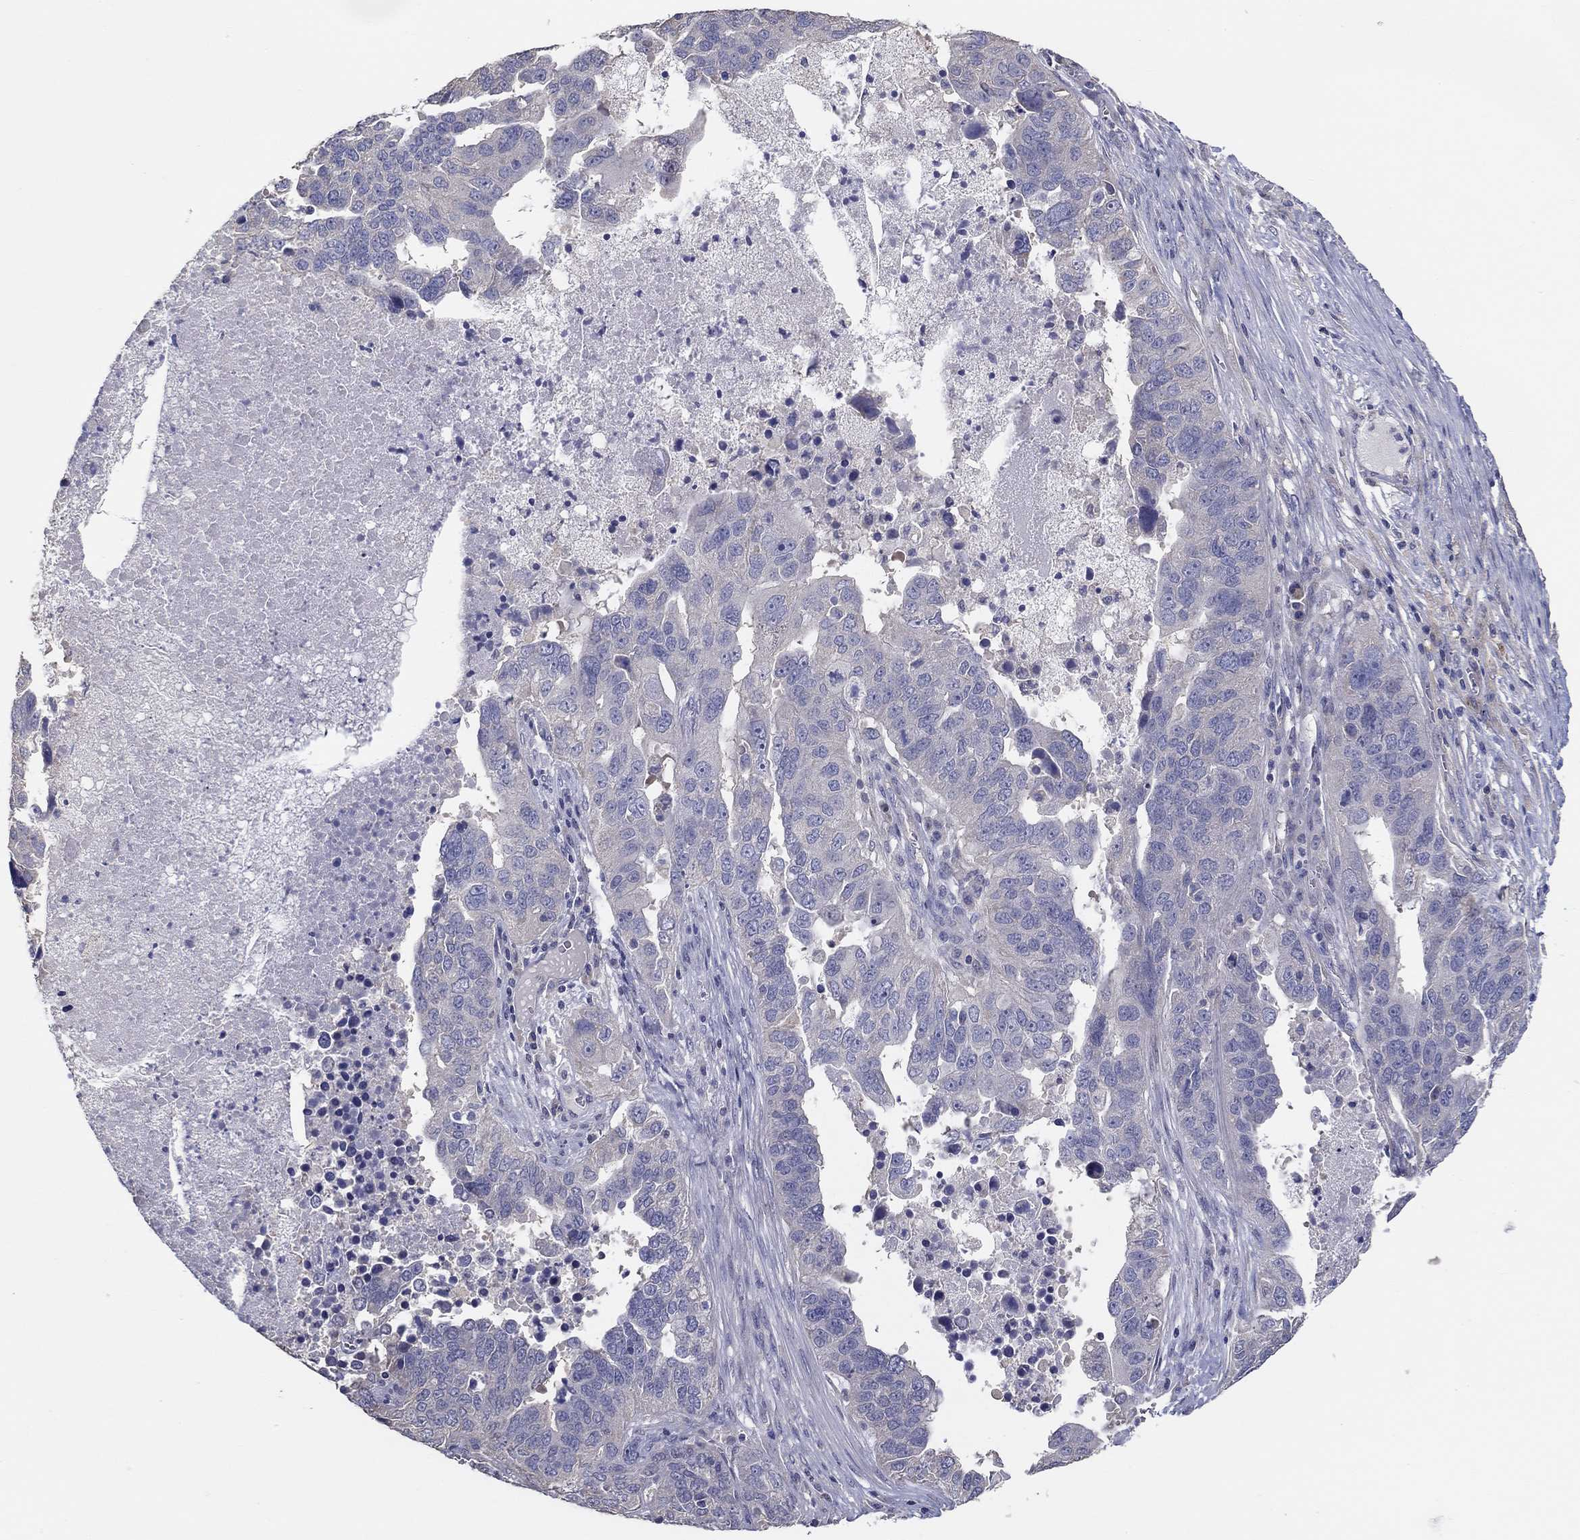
{"staining": {"intensity": "negative", "quantity": "none", "location": "none"}, "tissue": "ovarian cancer", "cell_type": "Tumor cells", "image_type": "cancer", "snomed": [{"axis": "morphology", "description": "Carcinoma, endometroid"}, {"axis": "topography", "description": "Soft tissue"}, {"axis": "topography", "description": "Ovary"}], "caption": "Immunohistochemical staining of human ovarian endometroid carcinoma exhibits no significant positivity in tumor cells.", "gene": "DOCK3", "patient": {"sex": "female", "age": 52}}